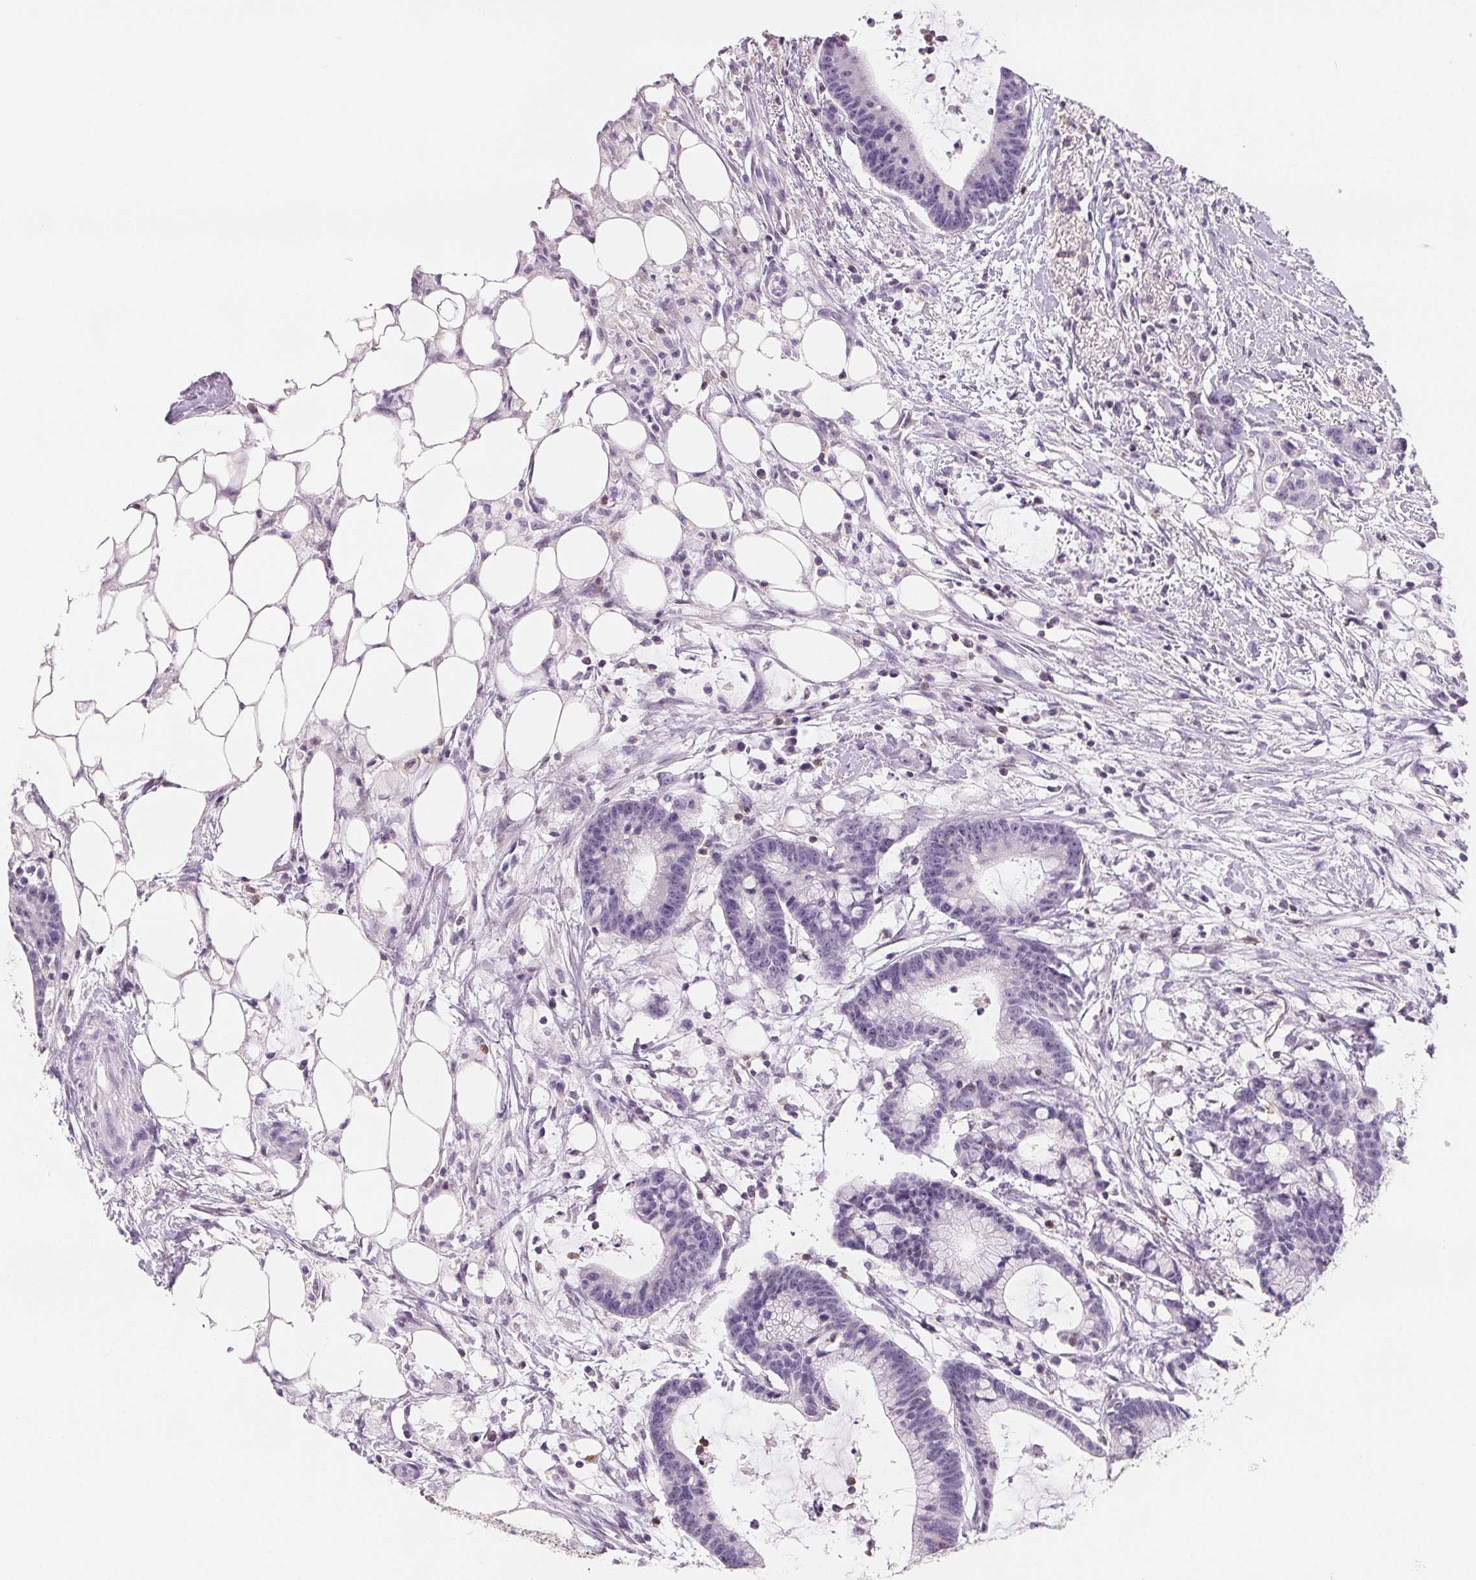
{"staining": {"intensity": "negative", "quantity": "none", "location": "none"}, "tissue": "colorectal cancer", "cell_type": "Tumor cells", "image_type": "cancer", "snomed": [{"axis": "morphology", "description": "Adenocarcinoma, NOS"}, {"axis": "topography", "description": "Colon"}], "caption": "IHC micrograph of neoplastic tissue: colorectal cancer (adenocarcinoma) stained with DAB (3,3'-diaminobenzidine) demonstrates no significant protein staining in tumor cells. The staining is performed using DAB (3,3'-diaminobenzidine) brown chromogen with nuclei counter-stained in using hematoxylin.", "gene": "CD69", "patient": {"sex": "female", "age": 78}}